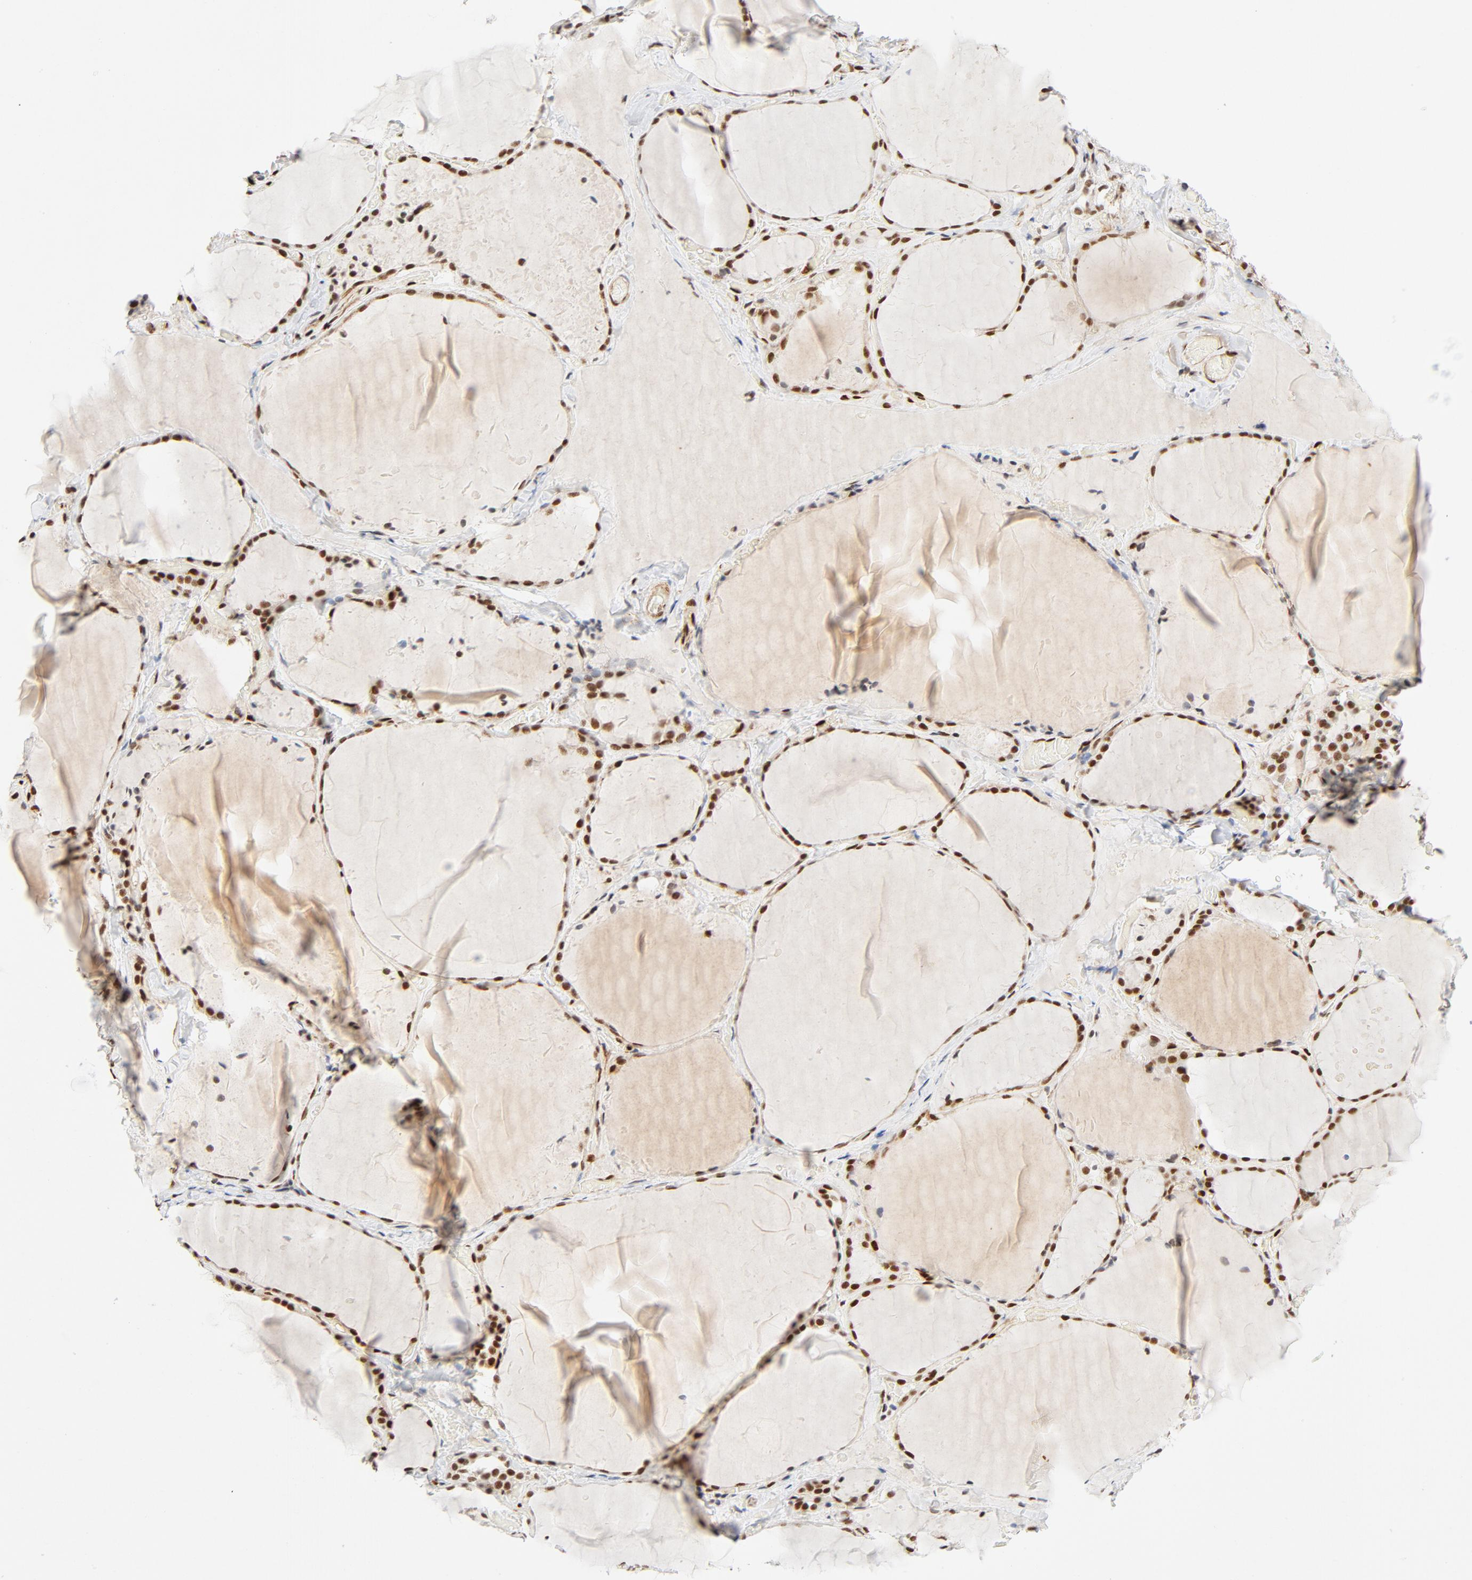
{"staining": {"intensity": "moderate", "quantity": ">75%", "location": "nuclear"}, "tissue": "thyroid gland", "cell_type": "Glandular cells", "image_type": "normal", "snomed": [{"axis": "morphology", "description": "Normal tissue, NOS"}, {"axis": "topography", "description": "Thyroid gland"}], "caption": "Benign thyroid gland exhibits moderate nuclear staining in approximately >75% of glandular cells, visualized by immunohistochemistry.", "gene": "MEF2A", "patient": {"sex": "female", "age": 22}}